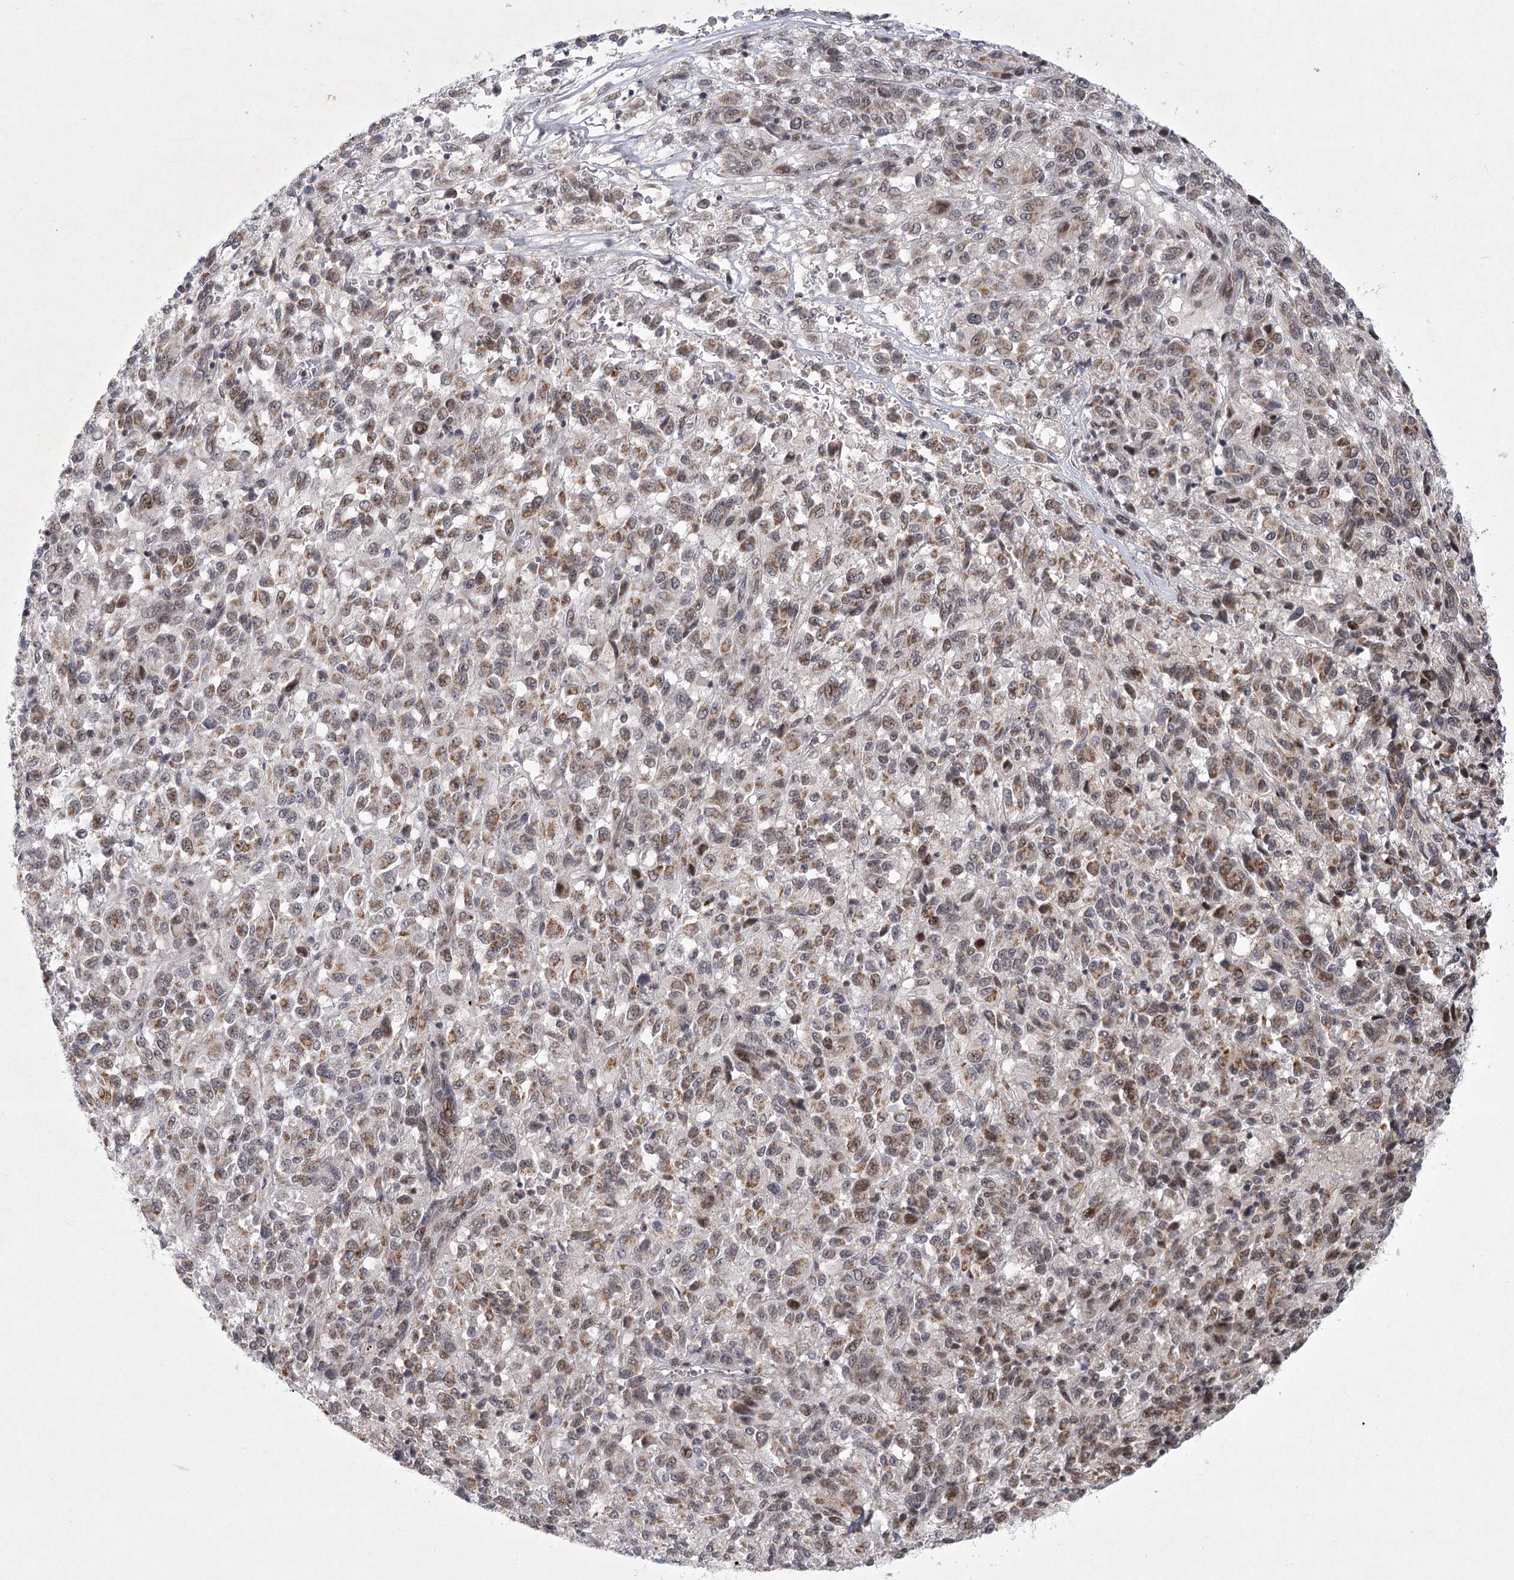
{"staining": {"intensity": "weak", "quantity": "25%-75%", "location": "cytoplasmic/membranous,nuclear"}, "tissue": "melanoma", "cell_type": "Tumor cells", "image_type": "cancer", "snomed": [{"axis": "morphology", "description": "Malignant melanoma, Metastatic site"}, {"axis": "topography", "description": "Lung"}], "caption": "Immunohistochemistry (DAB) staining of human malignant melanoma (metastatic site) exhibits weak cytoplasmic/membranous and nuclear protein staining in approximately 25%-75% of tumor cells. Nuclei are stained in blue.", "gene": "CIB4", "patient": {"sex": "male", "age": 64}}